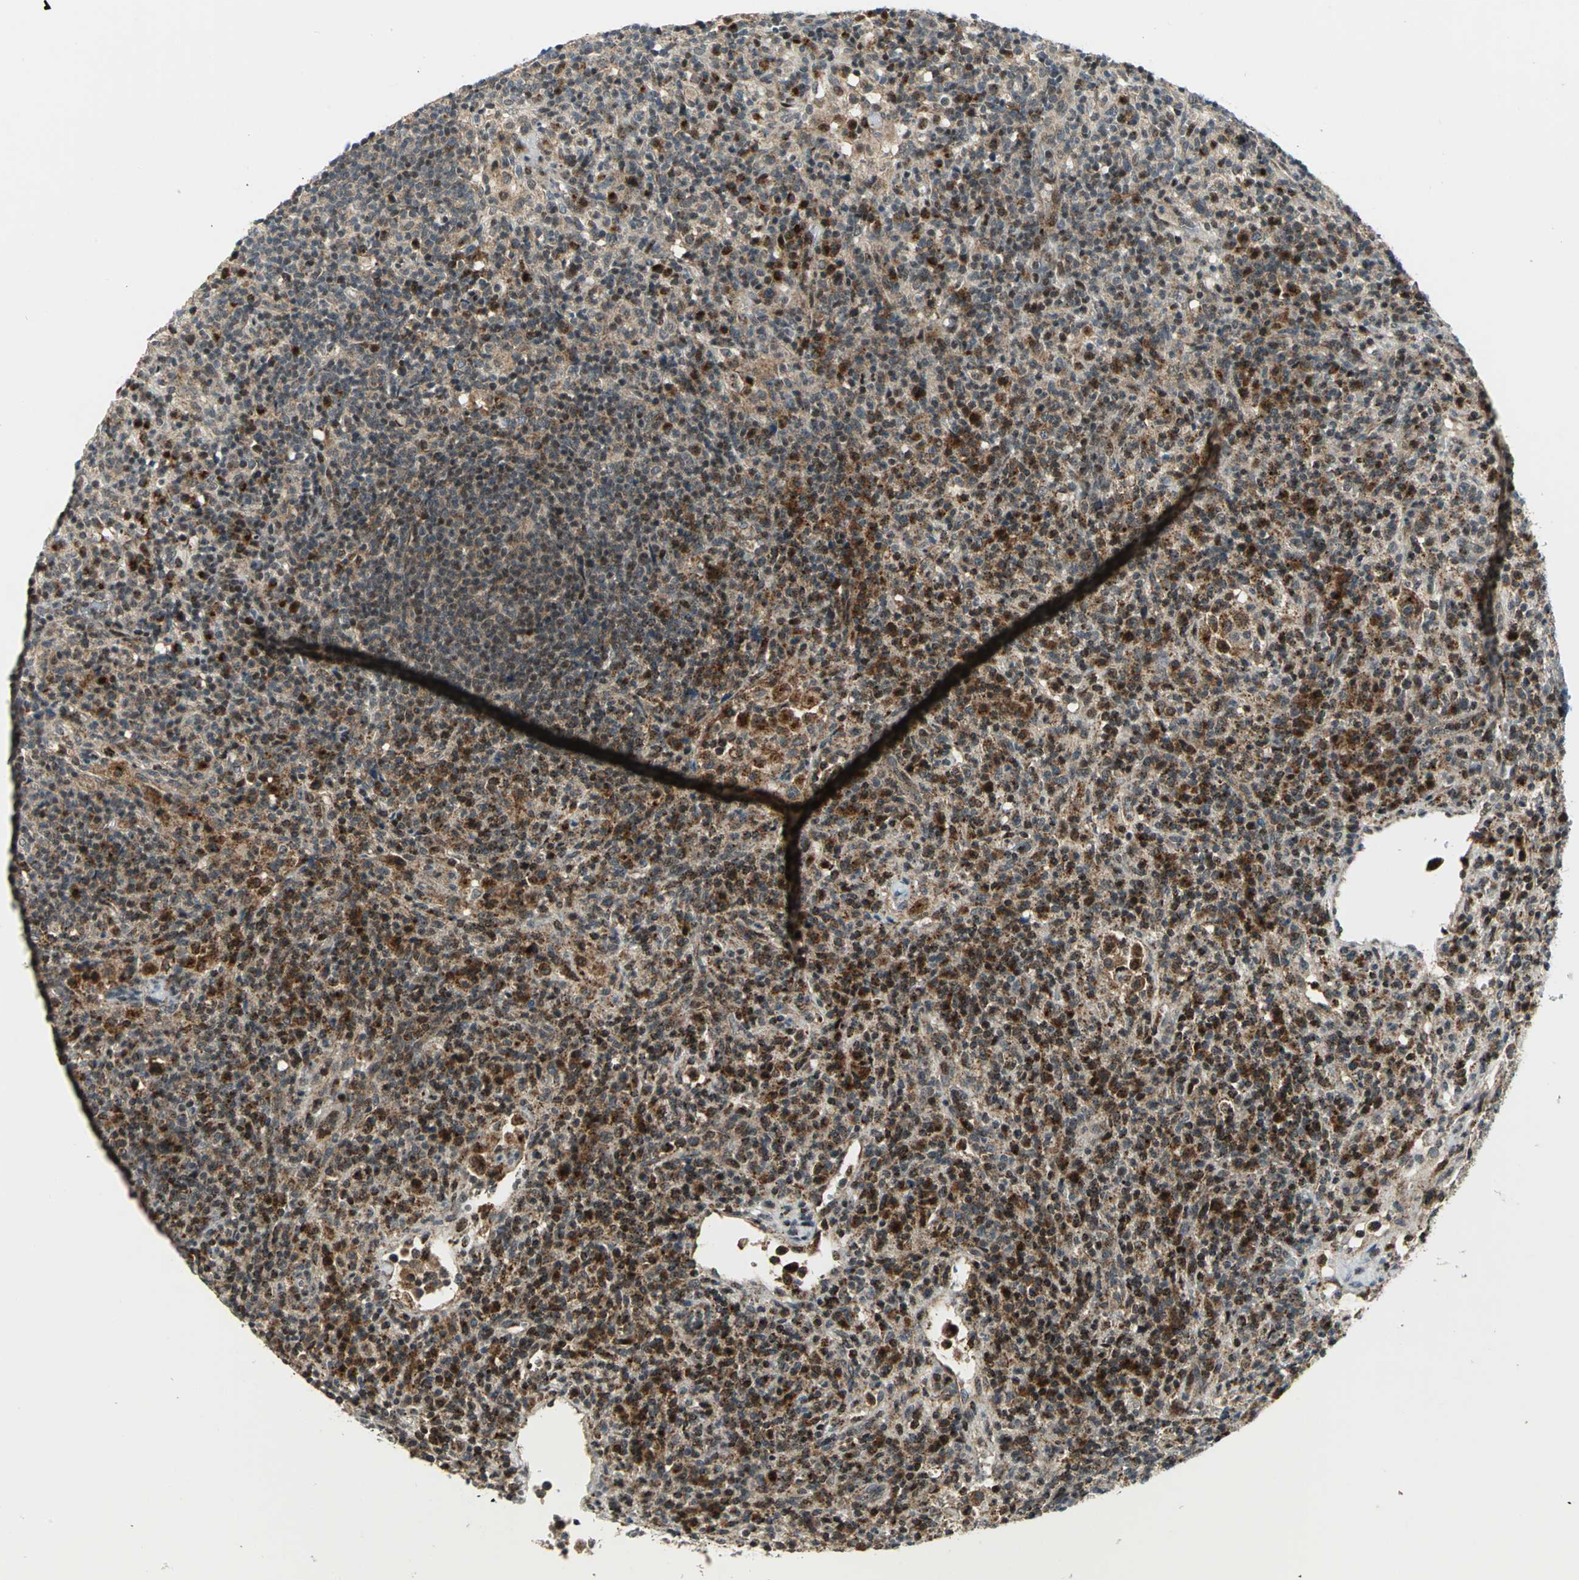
{"staining": {"intensity": "strong", "quantity": ">75%", "location": "cytoplasmic/membranous,nuclear"}, "tissue": "lymphoma", "cell_type": "Tumor cells", "image_type": "cancer", "snomed": [{"axis": "morphology", "description": "Hodgkin's disease, NOS"}, {"axis": "topography", "description": "Lymph node"}], "caption": "Tumor cells reveal high levels of strong cytoplasmic/membranous and nuclear staining in about >75% of cells in Hodgkin's disease. (DAB IHC with brightfield microscopy, high magnification).", "gene": "ATP6V1A", "patient": {"sex": "male", "age": 65}}